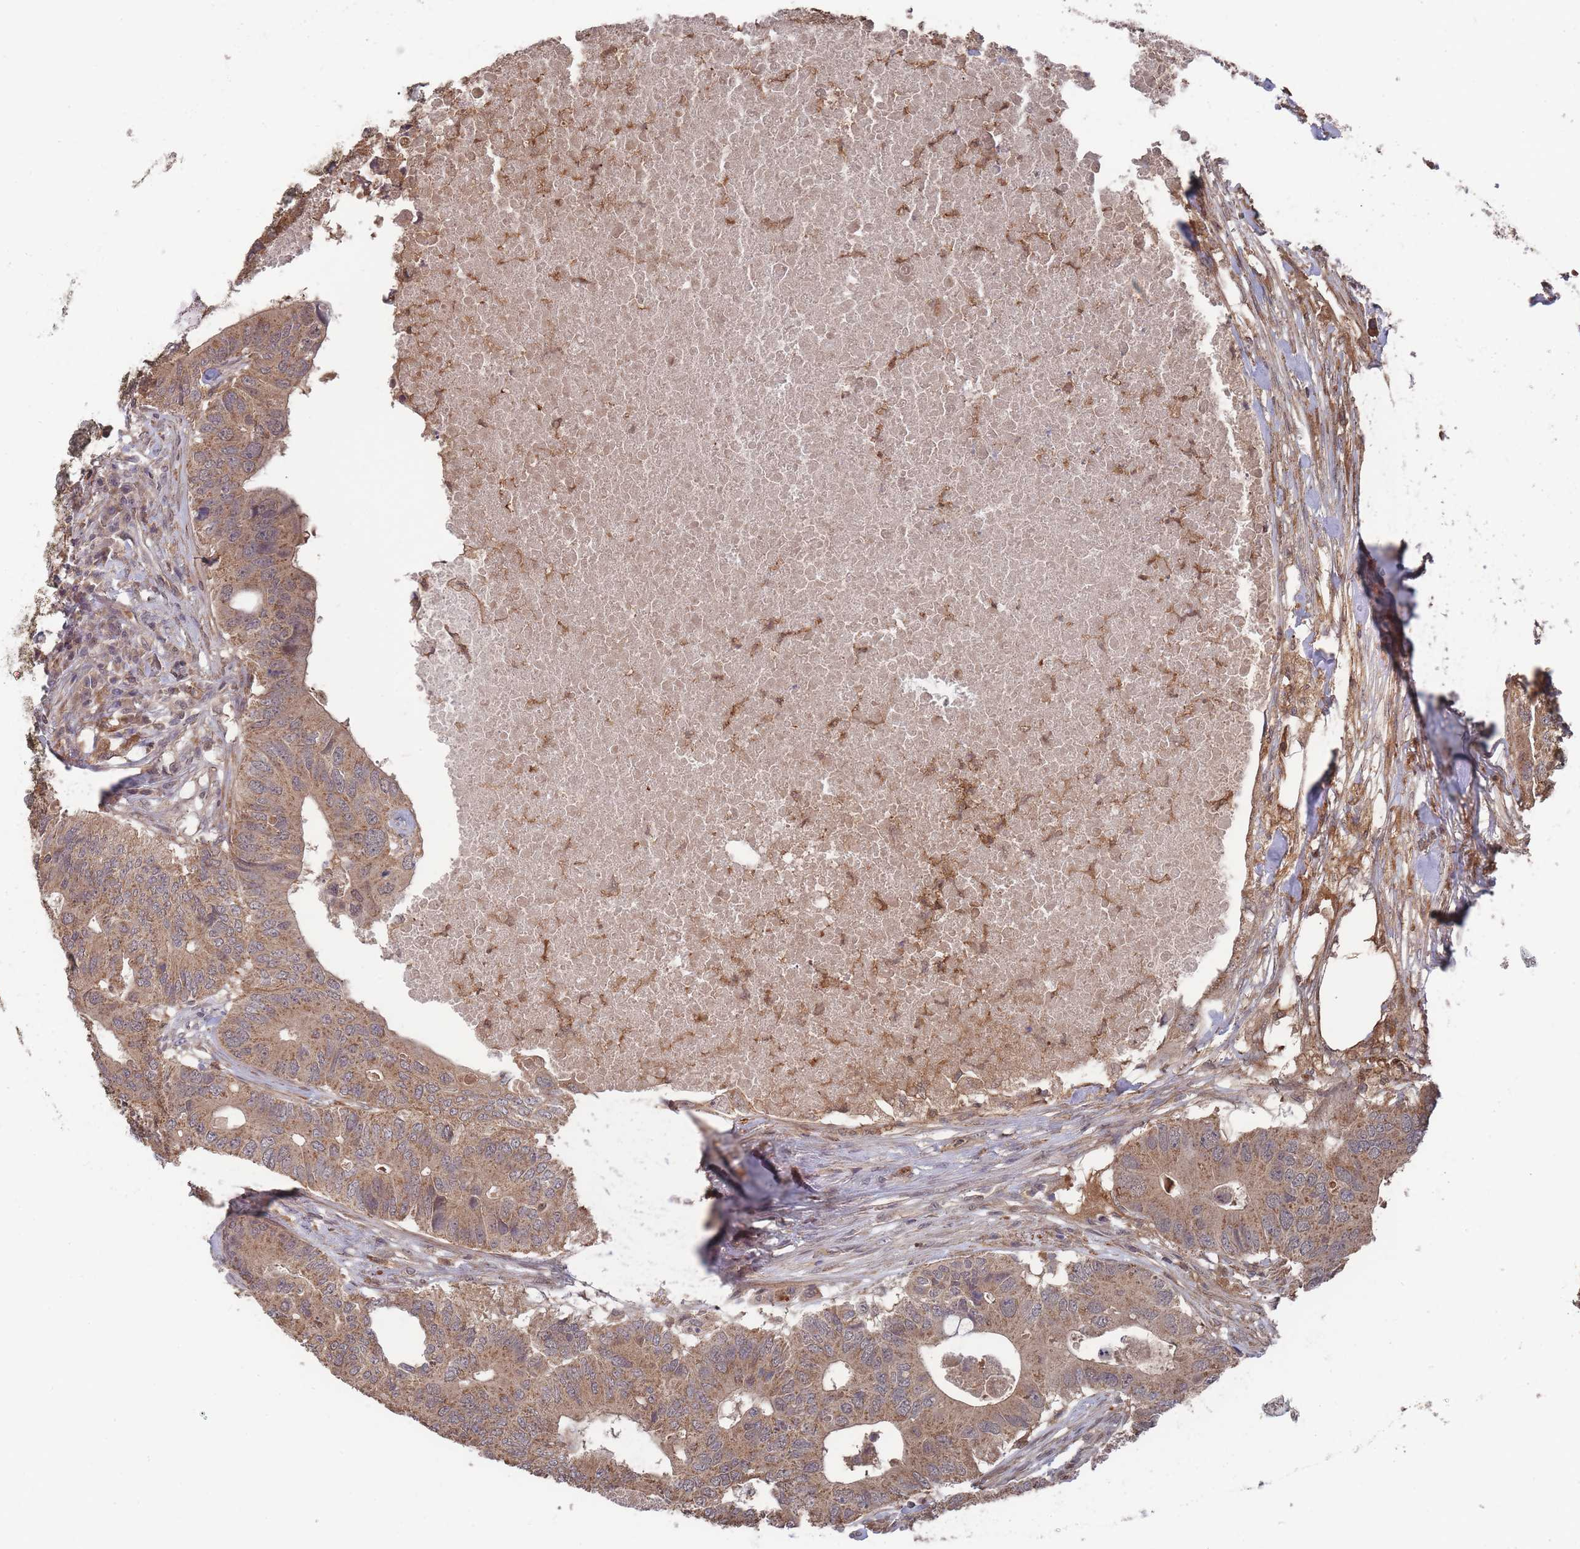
{"staining": {"intensity": "moderate", "quantity": ">75%", "location": "cytoplasmic/membranous"}, "tissue": "colorectal cancer", "cell_type": "Tumor cells", "image_type": "cancer", "snomed": [{"axis": "morphology", "description": "Adenocarcinoma, NOS"}, {"axis": "topography", "description": "Colon"}], "caption": "Immunohistochemistry (DAB (3,3'-diaminobenzidine)) staining of colorectal adenocarcinoma exhibits moderate cytoplasmic/membranous protein staining in approximately >75% of tumor cells. (Brightfield microscopy of DAB IHC at high magnification).", "gene": "SF3B1", "patient": {"sex": "male", "age": 71}}